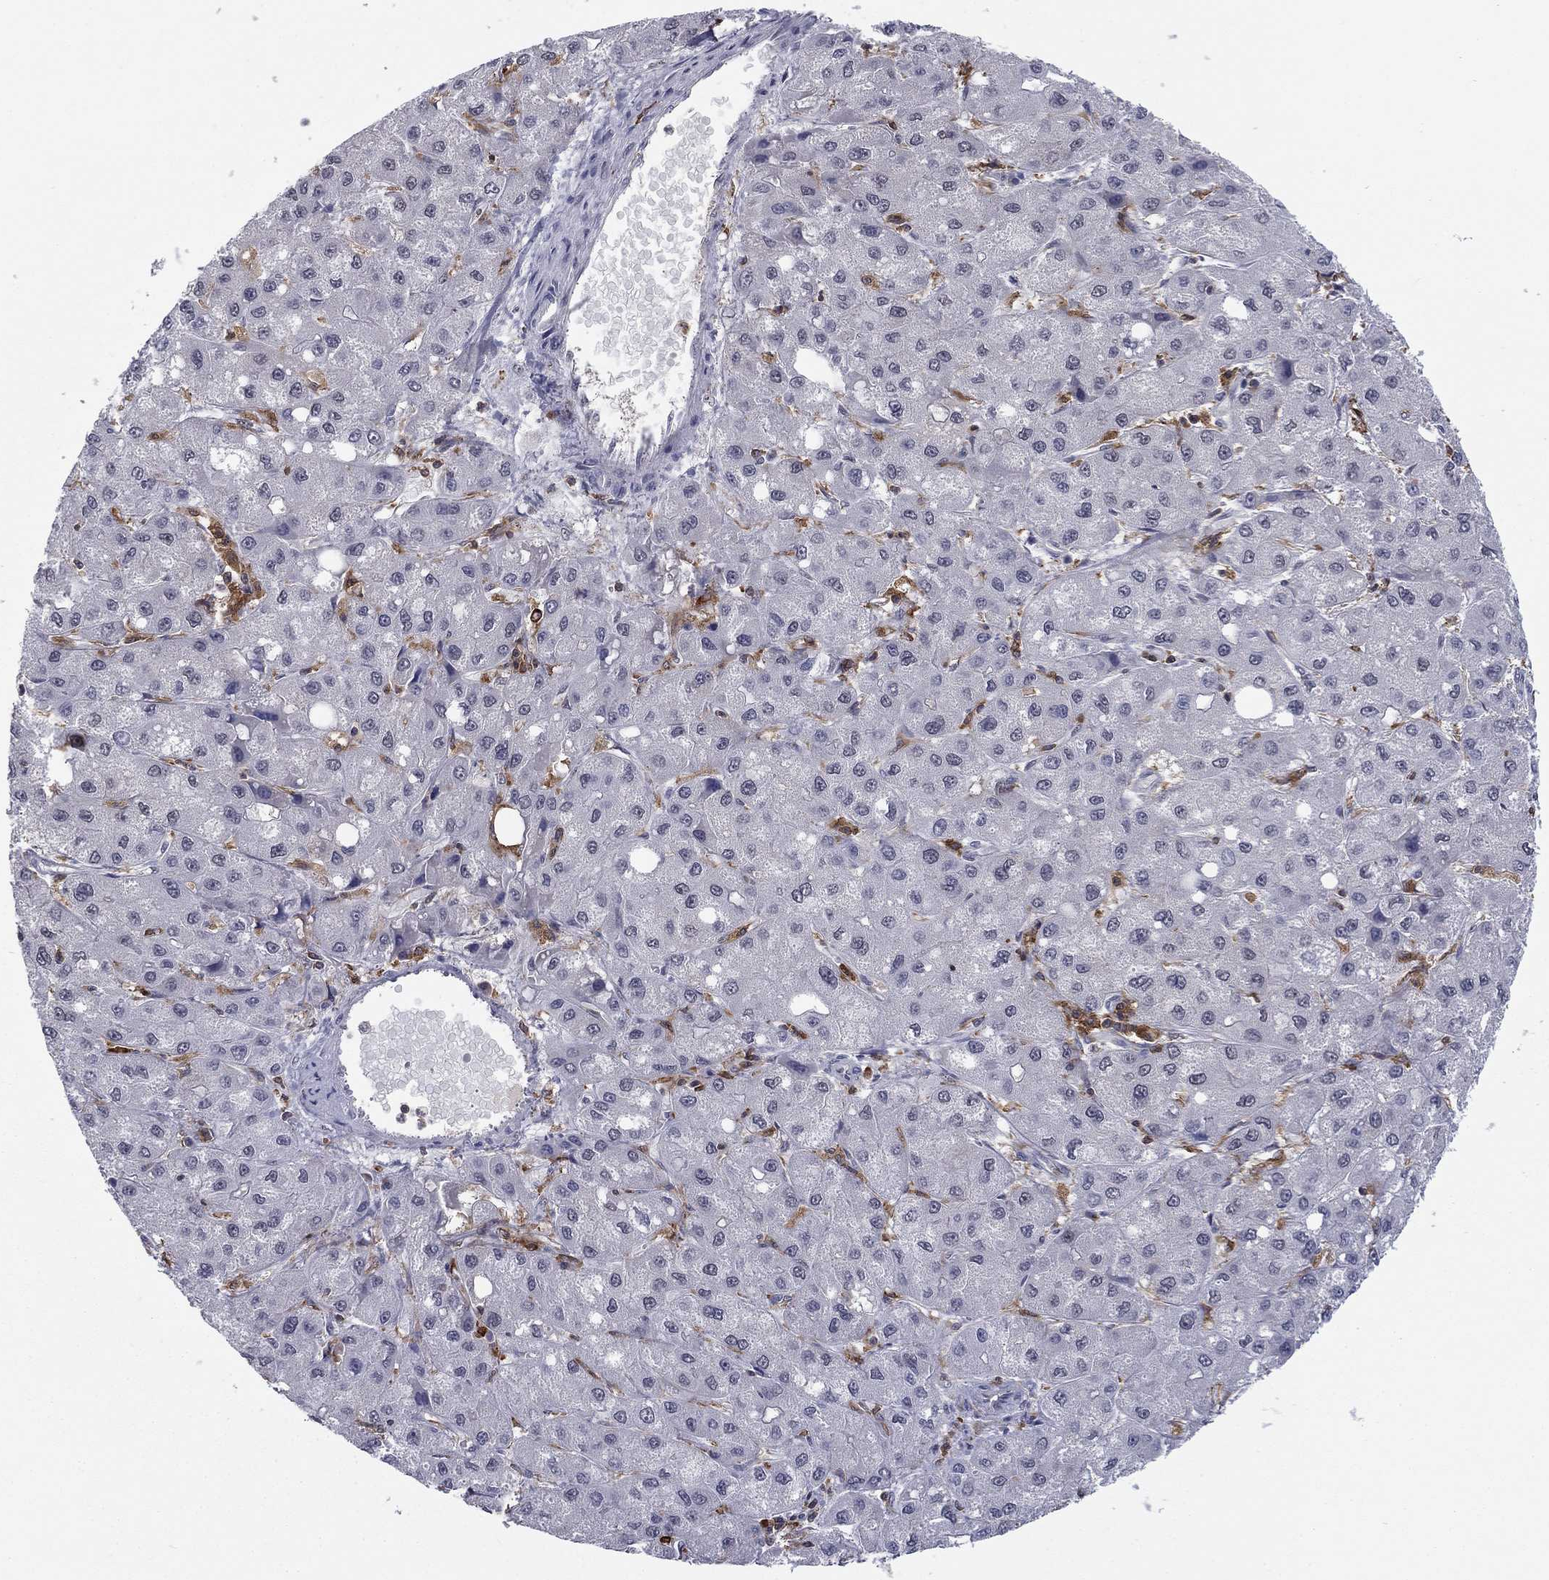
{"staining": {"intensity": "negative", "quantity": "none", "location": "none"}, "tissue": "liver cancer", "cell_type": "Tumor cells", "image_type": "cancer", "snomed": [{"axis": "morphology", "description": "Carcinoma, Hepatocellular, NOS"}, {"axis": "topography", "description": "Liver"}], "caption": "IHC photomicrograph of human hepatocellular carcinoma (liver) stained for a protein (brown), which displays no positivity in tumor cells.", "gene": "PLCB2", "patient": {"sex": "male", "age": 73}}